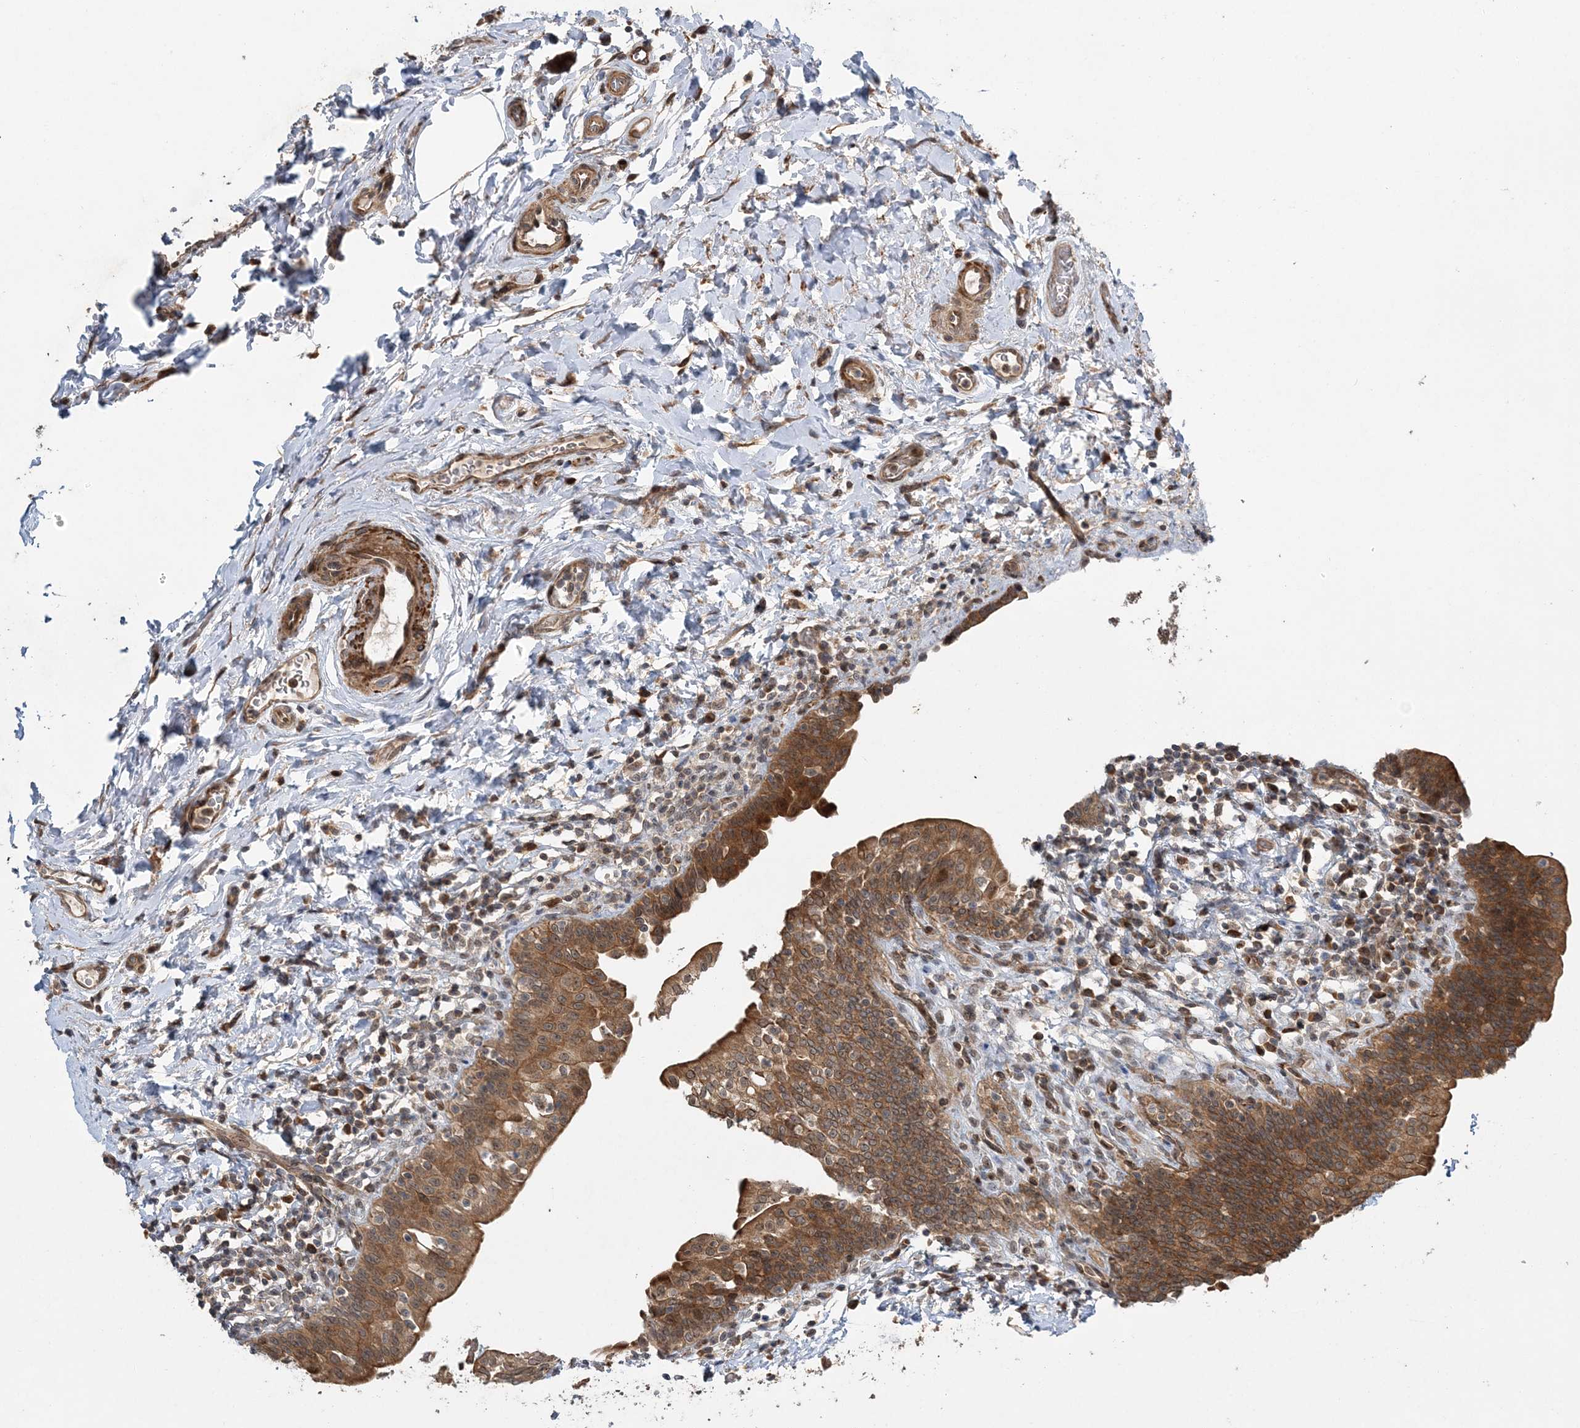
{"staining": {"intensity": "strong", "quantity": ">75%", "location": "cytoplasmic/membranous,nuclear"}, "tissue": "urinary bladder", "cell_type": "Urothelial cells", "image_type": "normal", "snomed": [{"axis": "morphology", "description": "Normal tissue, NOS"}, {"axis": "topography", "description": "Urinary bladder"}], "caption": "Approximately >75% of urothelial cells in benign human urinary bladder demonstrate strong cytoplasmic/membranous,nuclear protein staining as visualized by brown immunohistochemical staining.", "gene": "UBTD2", "patient": {"sex": "male", "age": 83}}